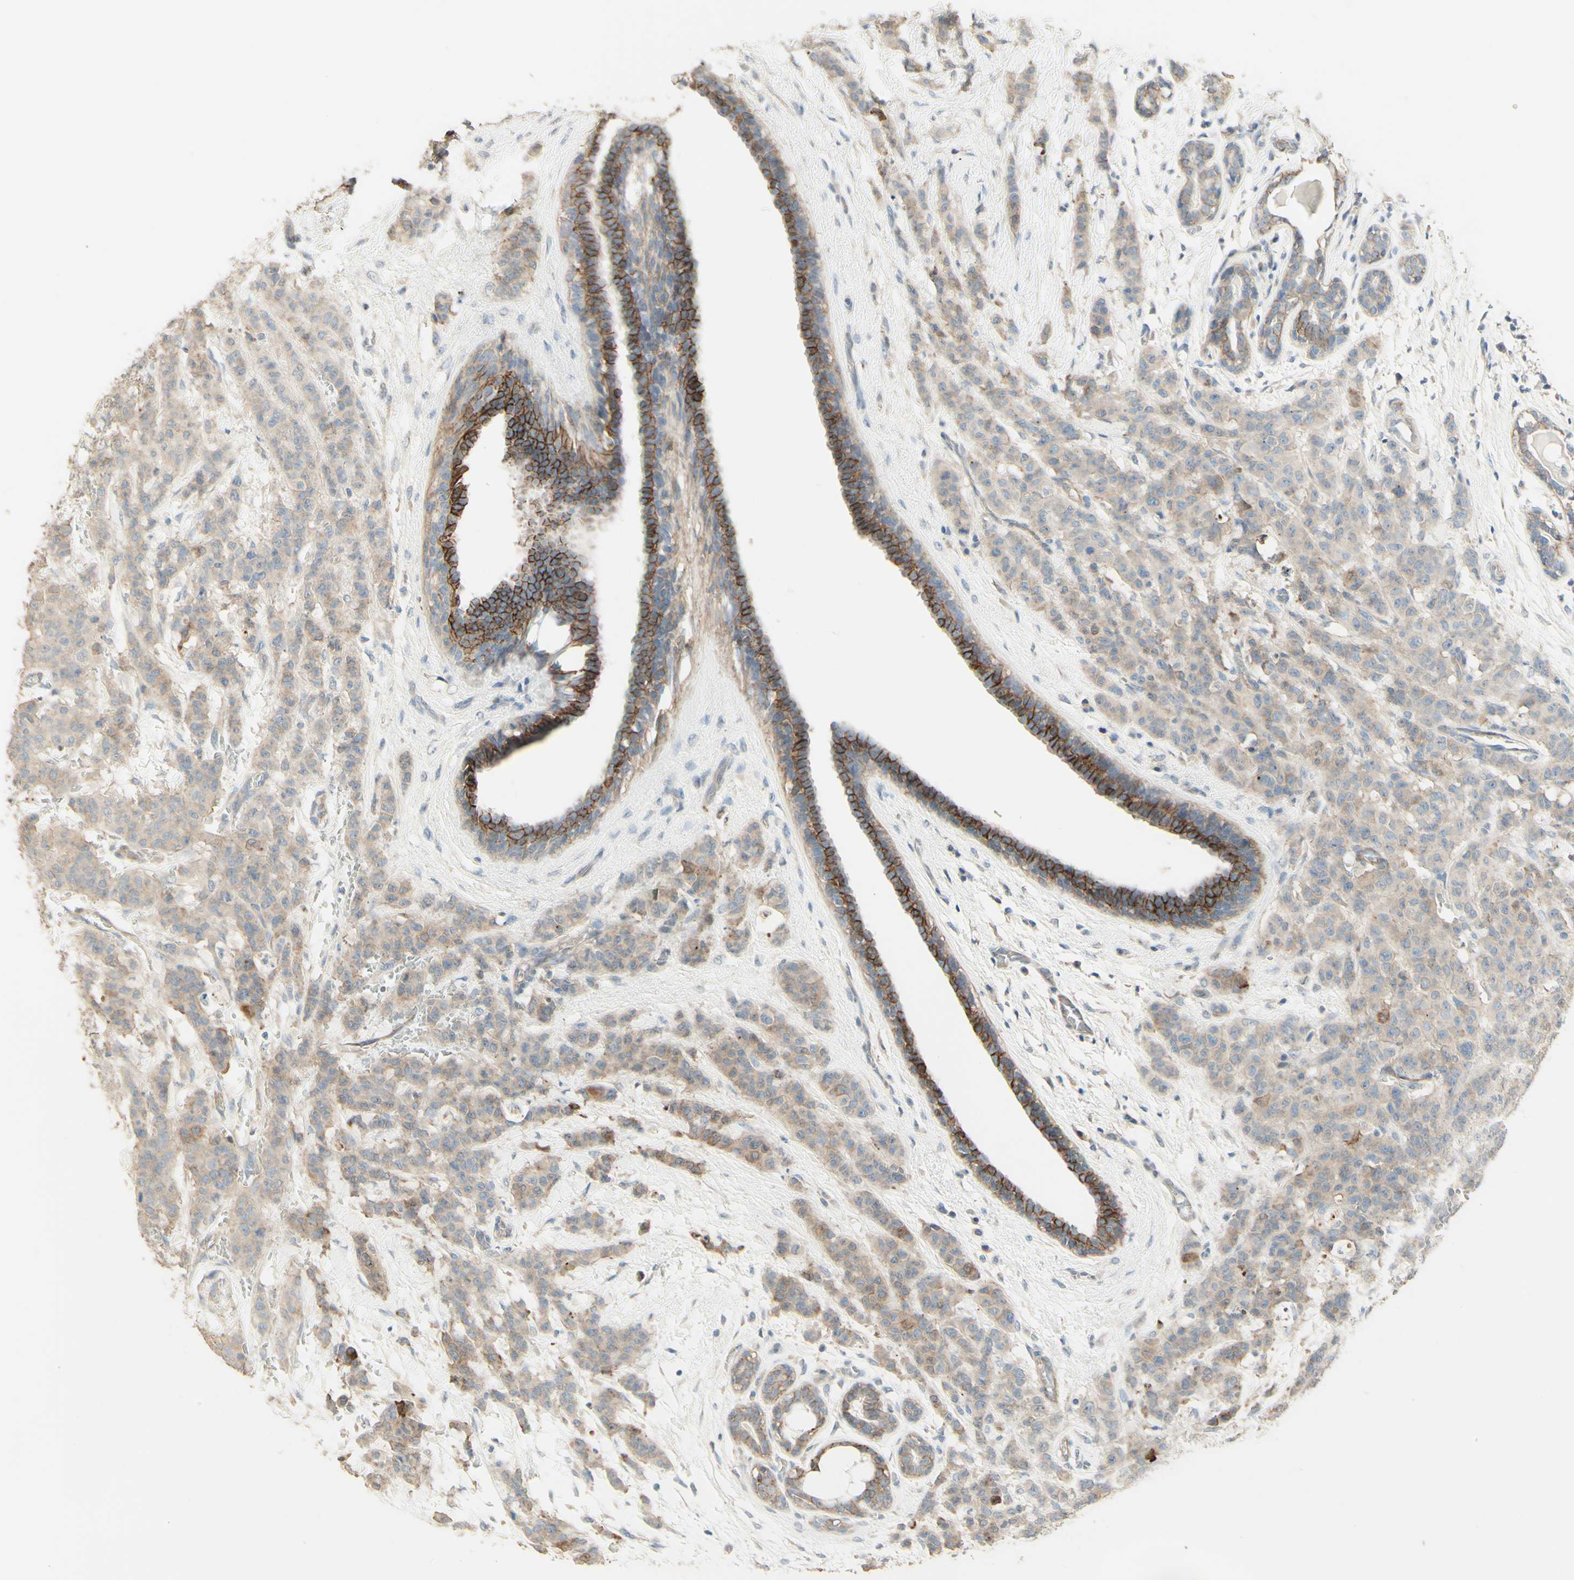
{"staining": {"intensity": "weak", "quantity": ">75%", "location": "cytoplasmic/membranous"}, "tissue": "breast cancer", "cell_type": "Tumor cells", "image_type": "cancer", "snomed": [{"axis": "morphology", "description": "Normal tissue, NOS"}, {"axis": "morphology", "description": "Duct carcinoma"}, {"axis": "topography", "description": "Breast"}], "caption": "Weak cytoplasmic/membranous protein staining is present in approximately >75% of tumor cells in breast cancer.", "gene": "RNF149", "patient": {"sex": "female", "age": 40}}